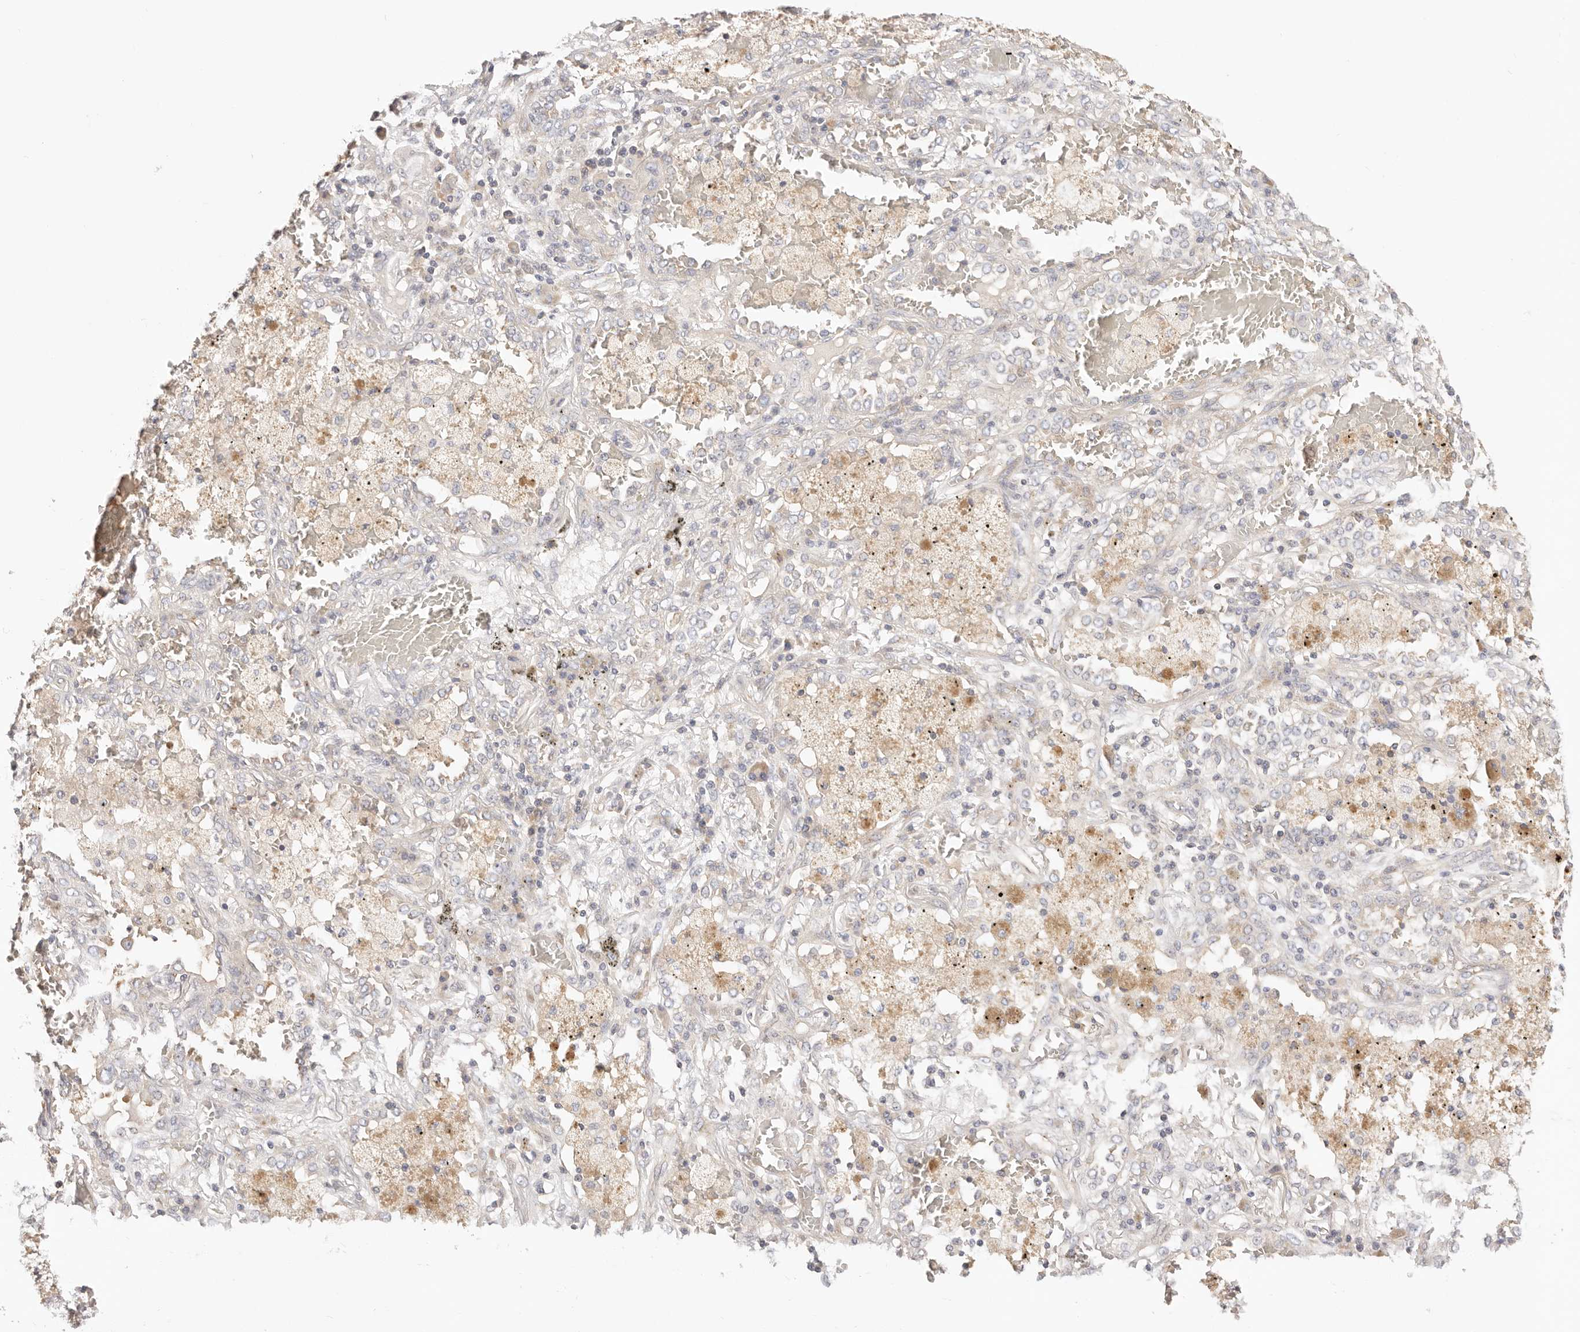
{"staining": {"intensity": "weak", "quantity": "<25%", "location": "cytoplasmic/membranous"}, "tissue": "lung cancer", "cell_type": "Tumor cells", "image_type": "cancer", "snomed": [{"axis": "morphology", "description": "Squamous cell carcinoma, NOS"}, {"axis": "topography", "description": "Lung"}], "caption": "This is an IHC micrograph of lung cancer (squamous cell carcinoma). There is no staining in tumor cells.", "gene": "KCMF1", "patient": {"sex": "female", "age": 47}}